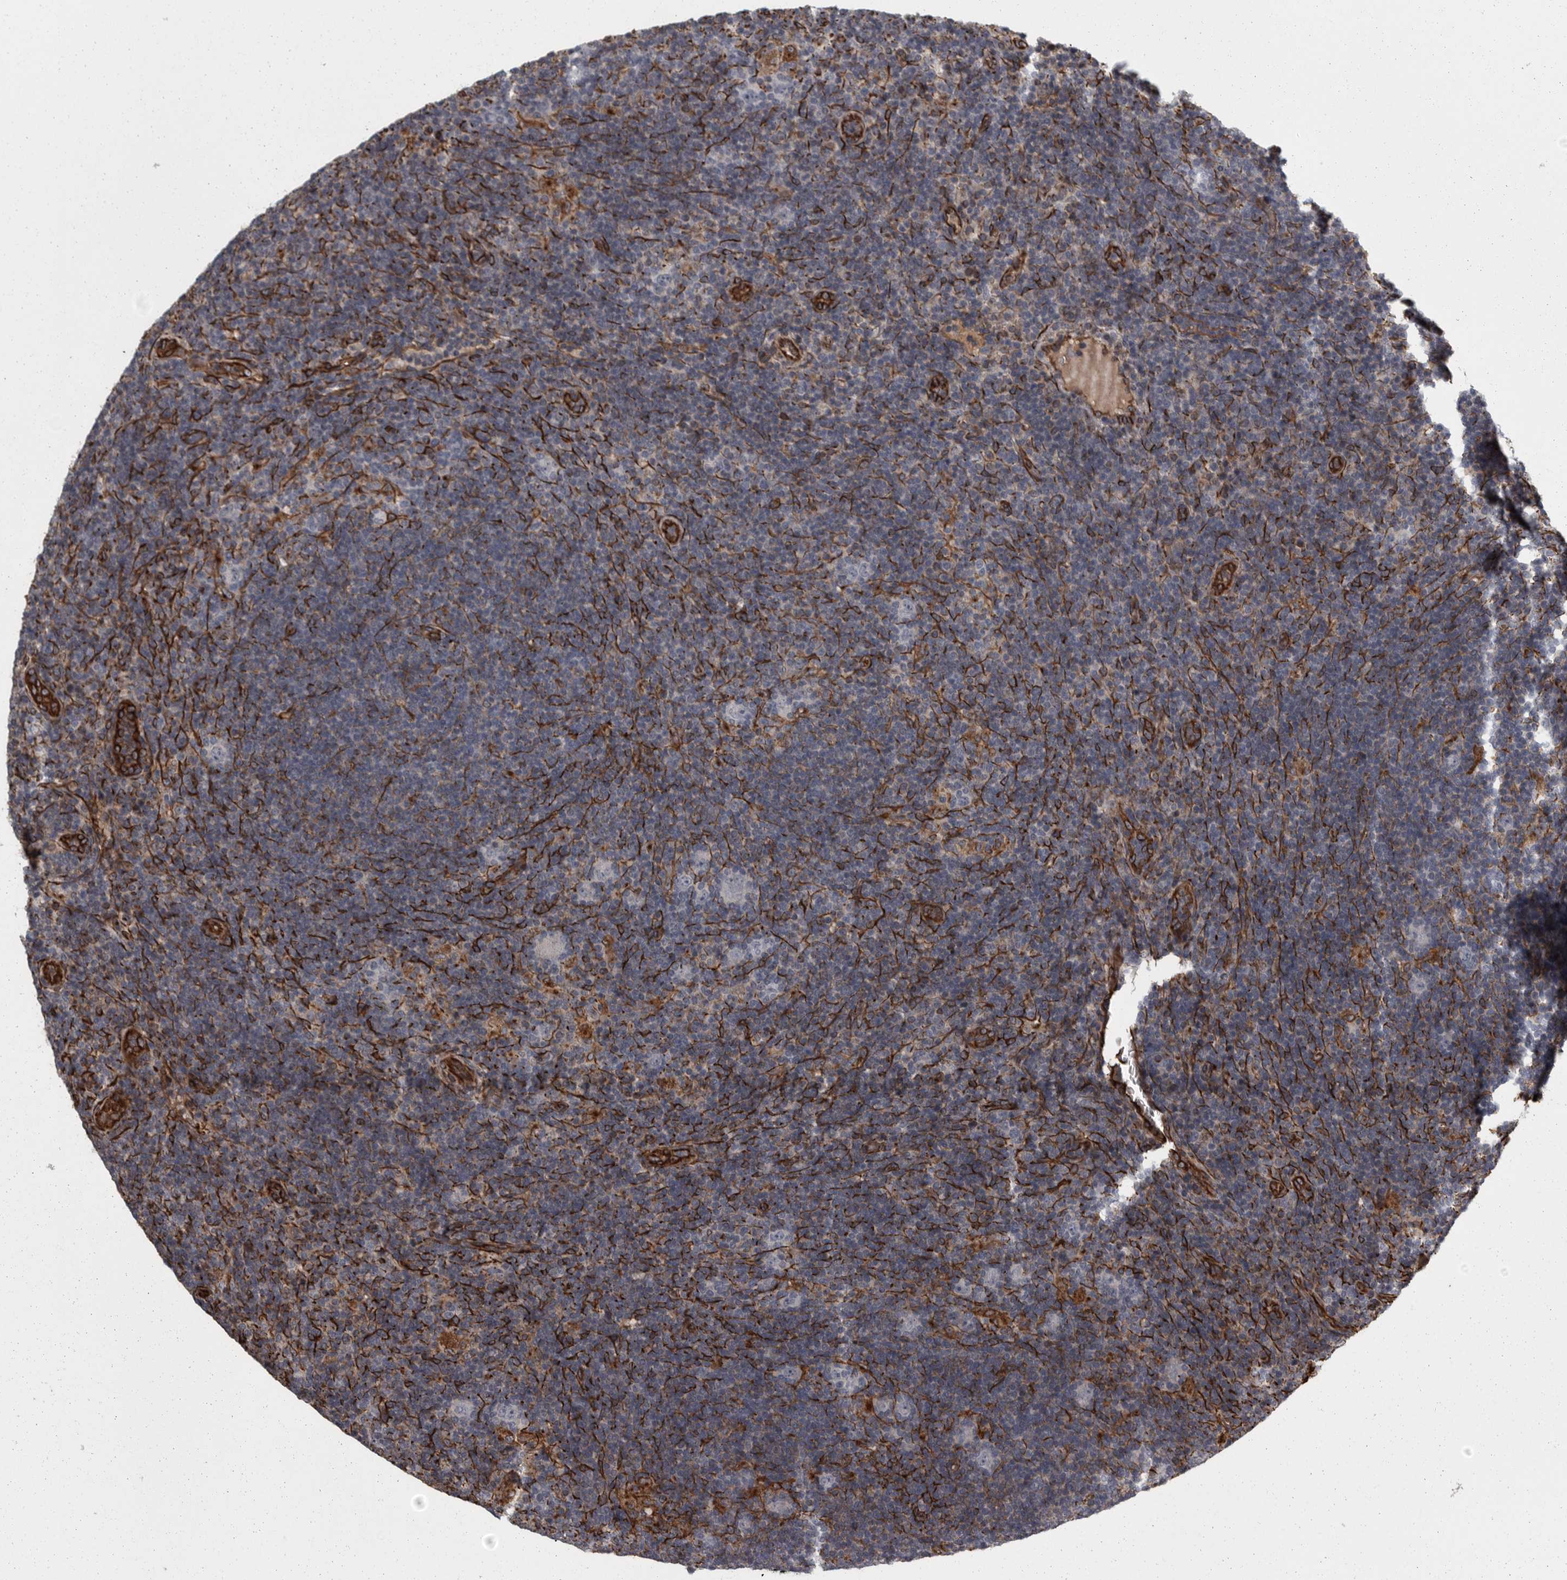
{"staining": {"intensity": "negative", "quantity": "none", "location": "none"}, "tissue": "lymphoma", "cell_type": "Tumor cells", "image_type": "cancer", "snomed": [{"axis": "morphology", "description": "Hodgkin's disease, NOS"}, {"axis": "topography", "description": "Lymph node"}], "caption": "The IHC image has no significant positivity in tumor cells of Hodgkin's disease tissue. (Immunohistochemistry (ihc), brightfield microscopy, high magnification).", "gene": "FAAP100", "patient": {"sex": "female", "age": 57}}